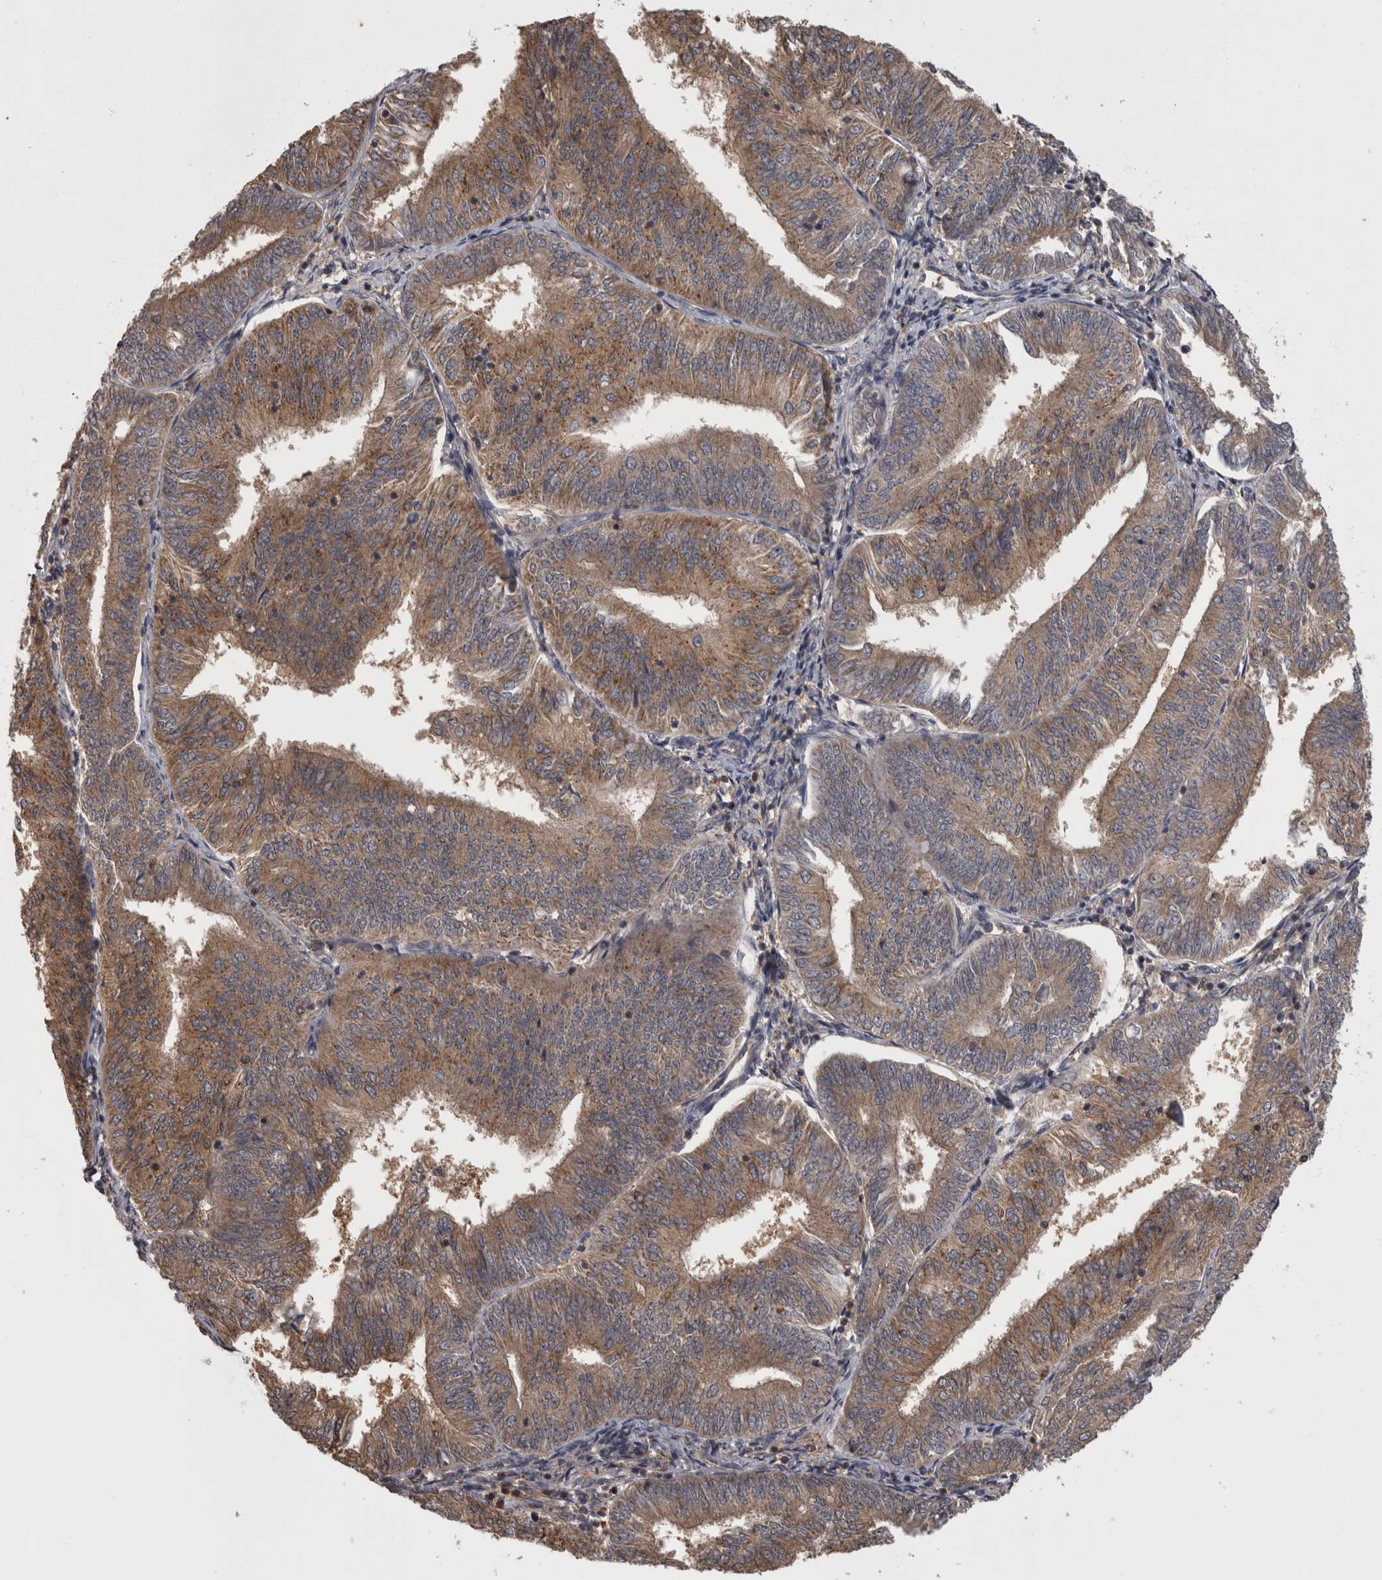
{"staining": {"intensity": "moderate", "quantity": ">75%", "location": "cytoplasmic/membranous"}, "tissue": "endometrial cancer", "cell_type": "Tumor cells", "image_type": "cancer", "snomed": [{"axis": "morphology", "description": "Adenocarcinoma, NOS"}, {"axis": "topography", "description": "Endometrium"}], "caption": "This micrograph displays IHC staining of endometrial cancer (adenocarcinoma), with medium moderate cytoplasmic/membranous positivity in about >75% of tumor cells.", "gene": "APRT", "patient": {"sex": "female", "age": 58}}